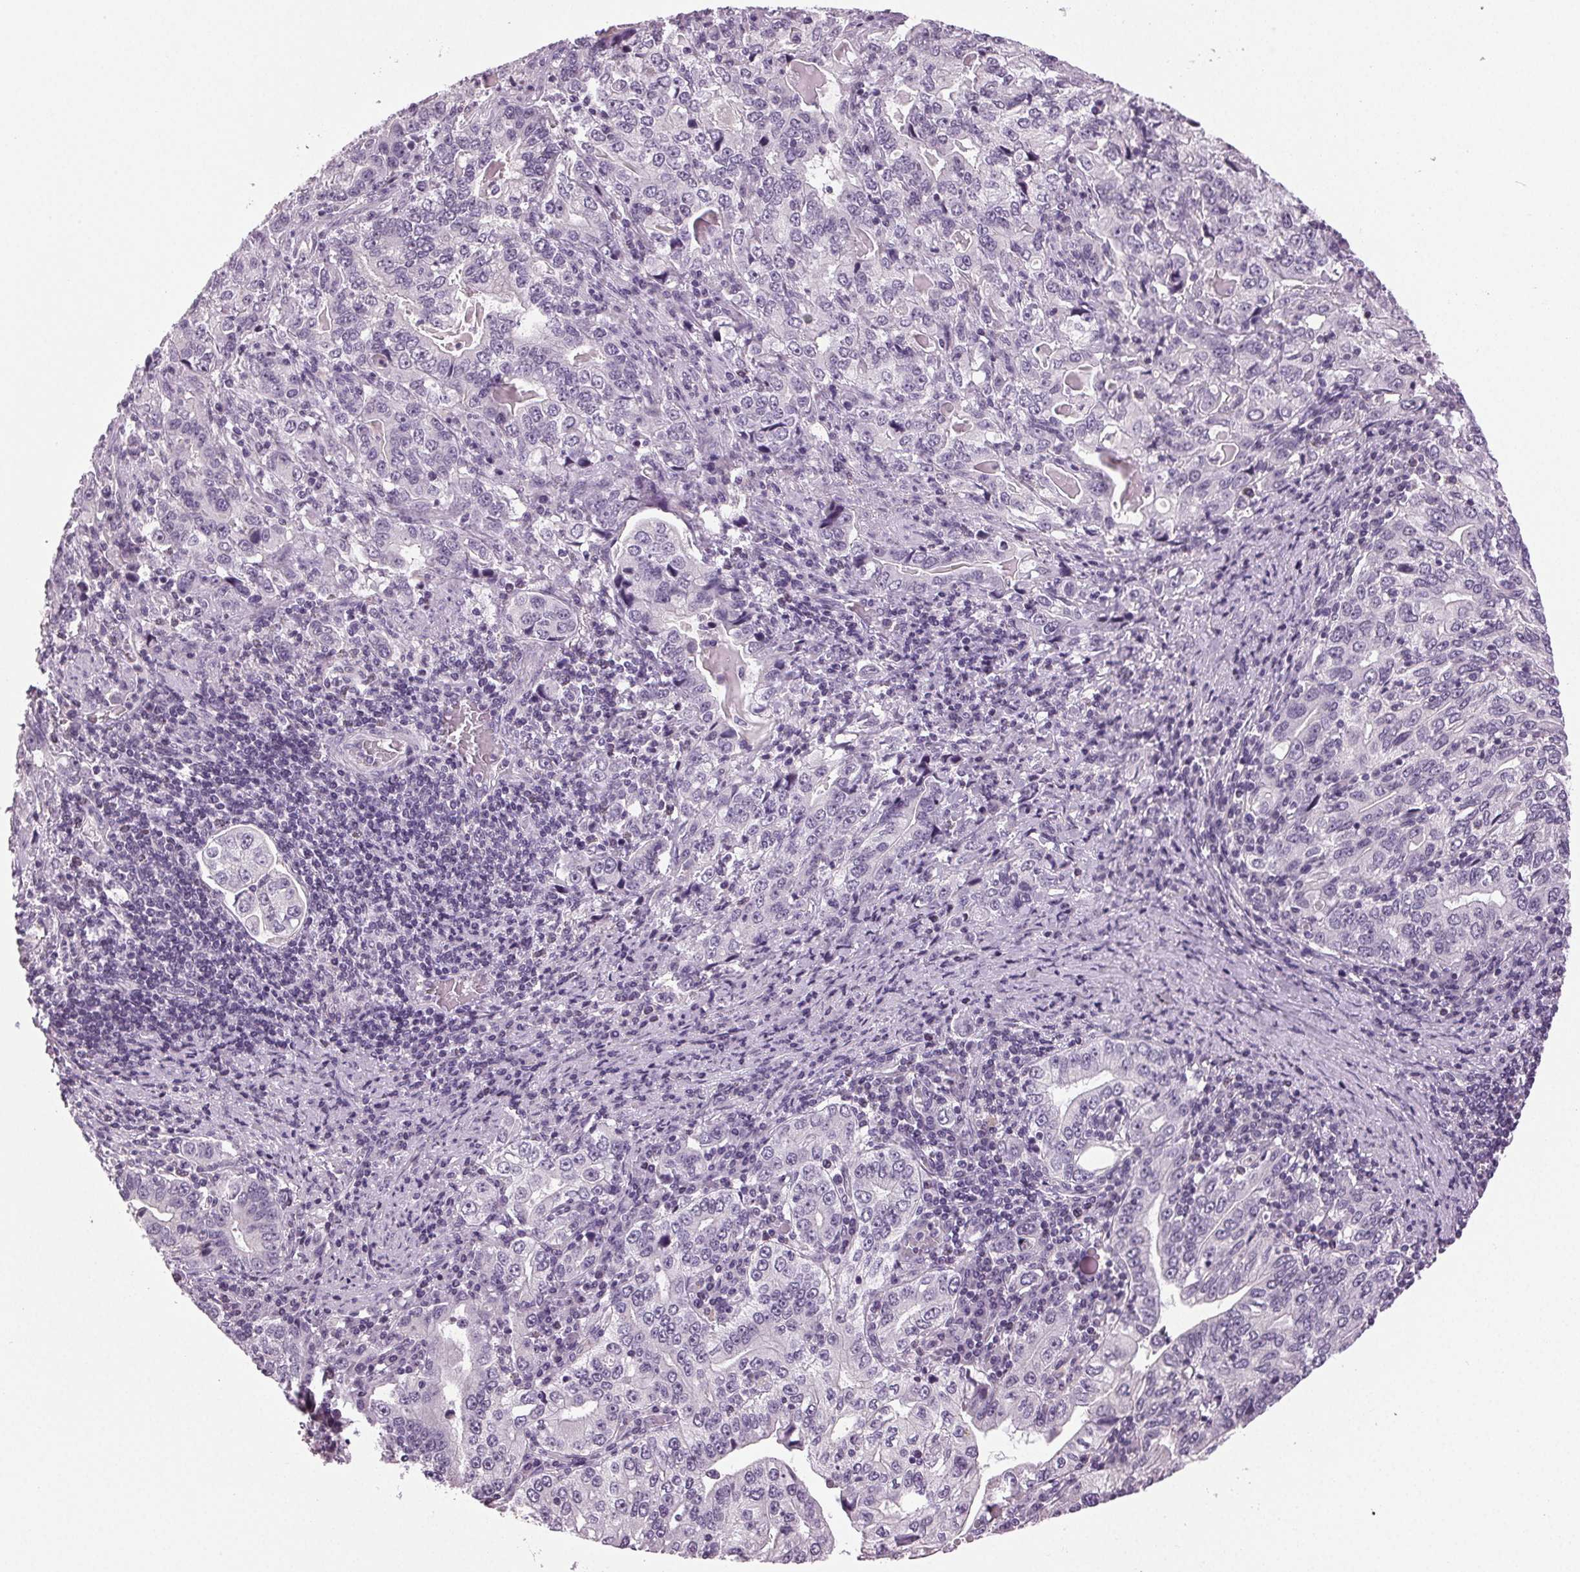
{"staining": {"intensity": "negative", "quantity": "none", "location": "none"}, "tissue": "stomach cancer", "cell_type": "Tumor cells", "image_type": "cancer", "snomed": [{"axis": "morphology", "description": "Adenocarcinoma, NOS"}, {"axis": "topography", "description": "Stomach, lower"}], "caption": "Protein analysis of stomach cancer (adenocarcinoma) reveals no significant expression in tumor cells.", "gene": "DNAH12", "patient": {"sex": "female", "age": 72}}